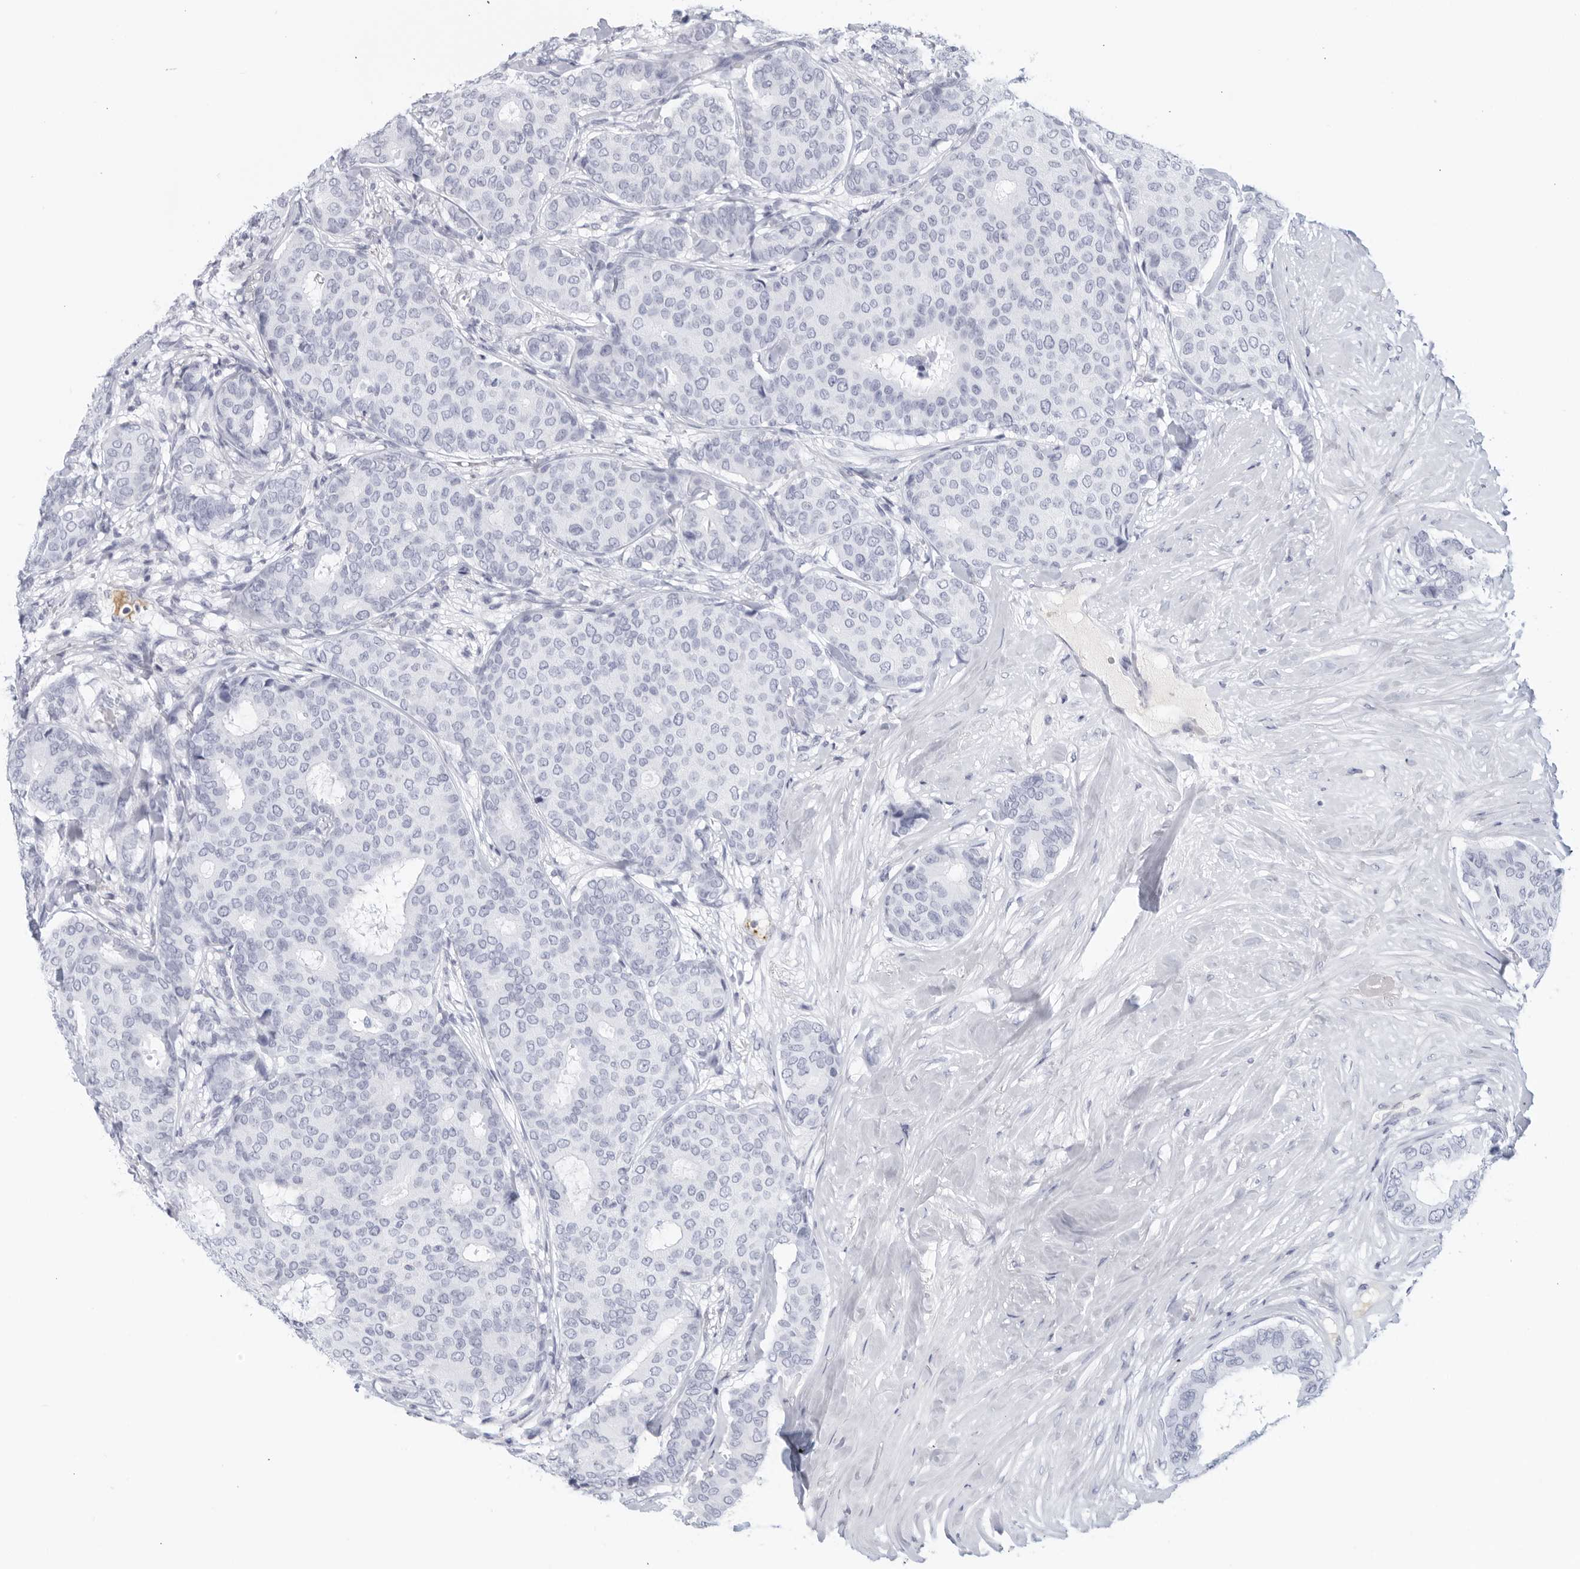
{"staining": {"intensity": "negative", "quantity": "none", "location": "none"}, "tissue": "breast cancer", "cell_type": "Tumor cells", "image_type": "cancer", "snomed": [{"axis": "morphology", "description": "Duct carcinoma"}, {"axis": "topography", "description": "Breast"}], "caption": "High magnification brightfield microscopy of breast cancer stained with DAB (brown) and counterstained with hematoxylin (blue): tumor cells show no significant positivity.", "gene": "FGG", "patient": {"sex": "female", "age": 75}}